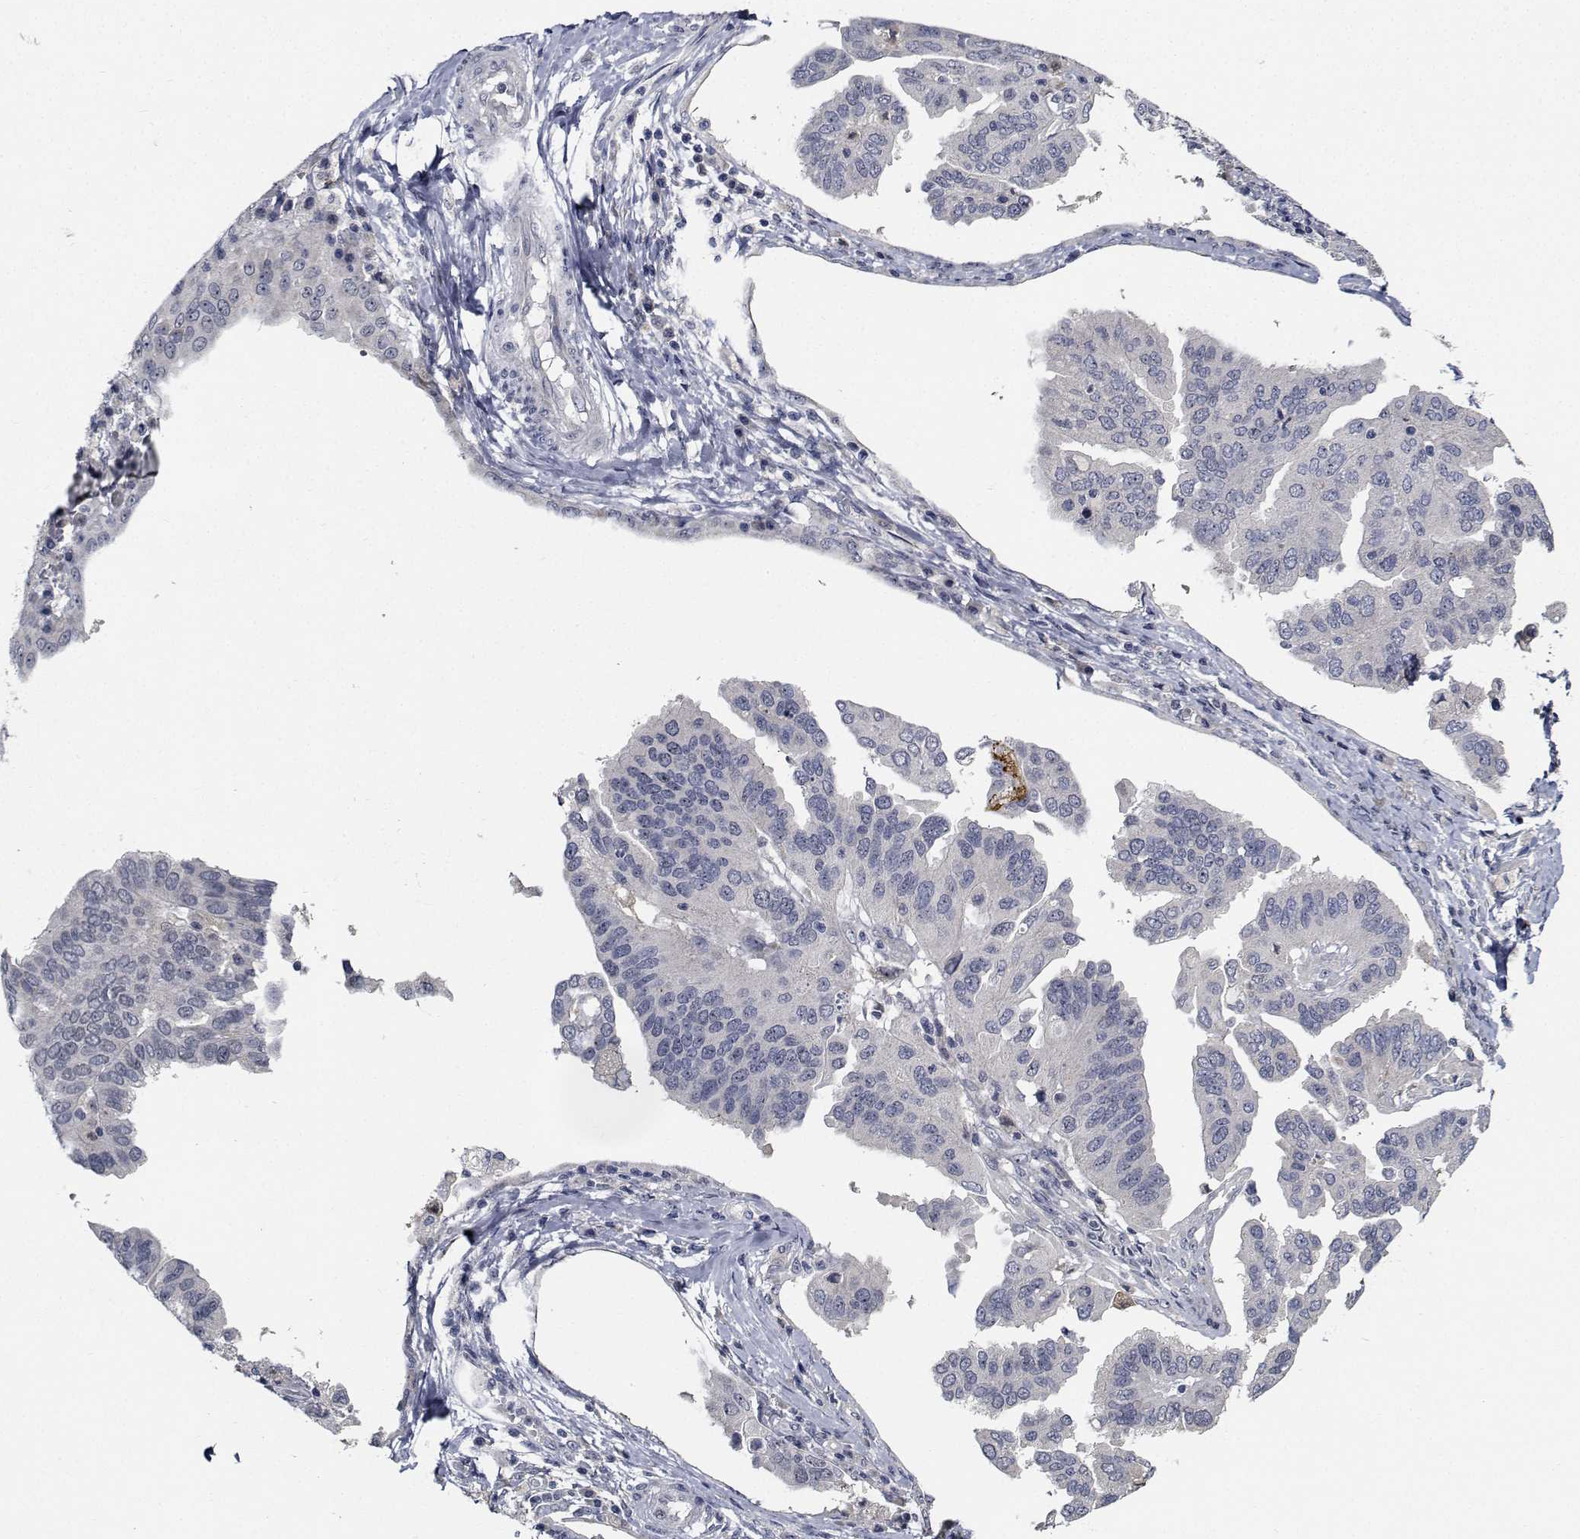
{"staining": {"intensity": "negative", "quantity": "none", "location": "none"}, "tissue": "ovarian cancer", "cell_type": "Tumor cells", "image_type": "cancer", "snomed": [{"axis": "morphology", "description": "Cystadenocarcinoma, serous, NOS"}, {"axis": "topography", "description": "Ovary"}], "caption": "Tumor cells show no significant staining in ovarian cancer.", "gene": "NVL", "patient": {"sex": "female", "age": 79}}